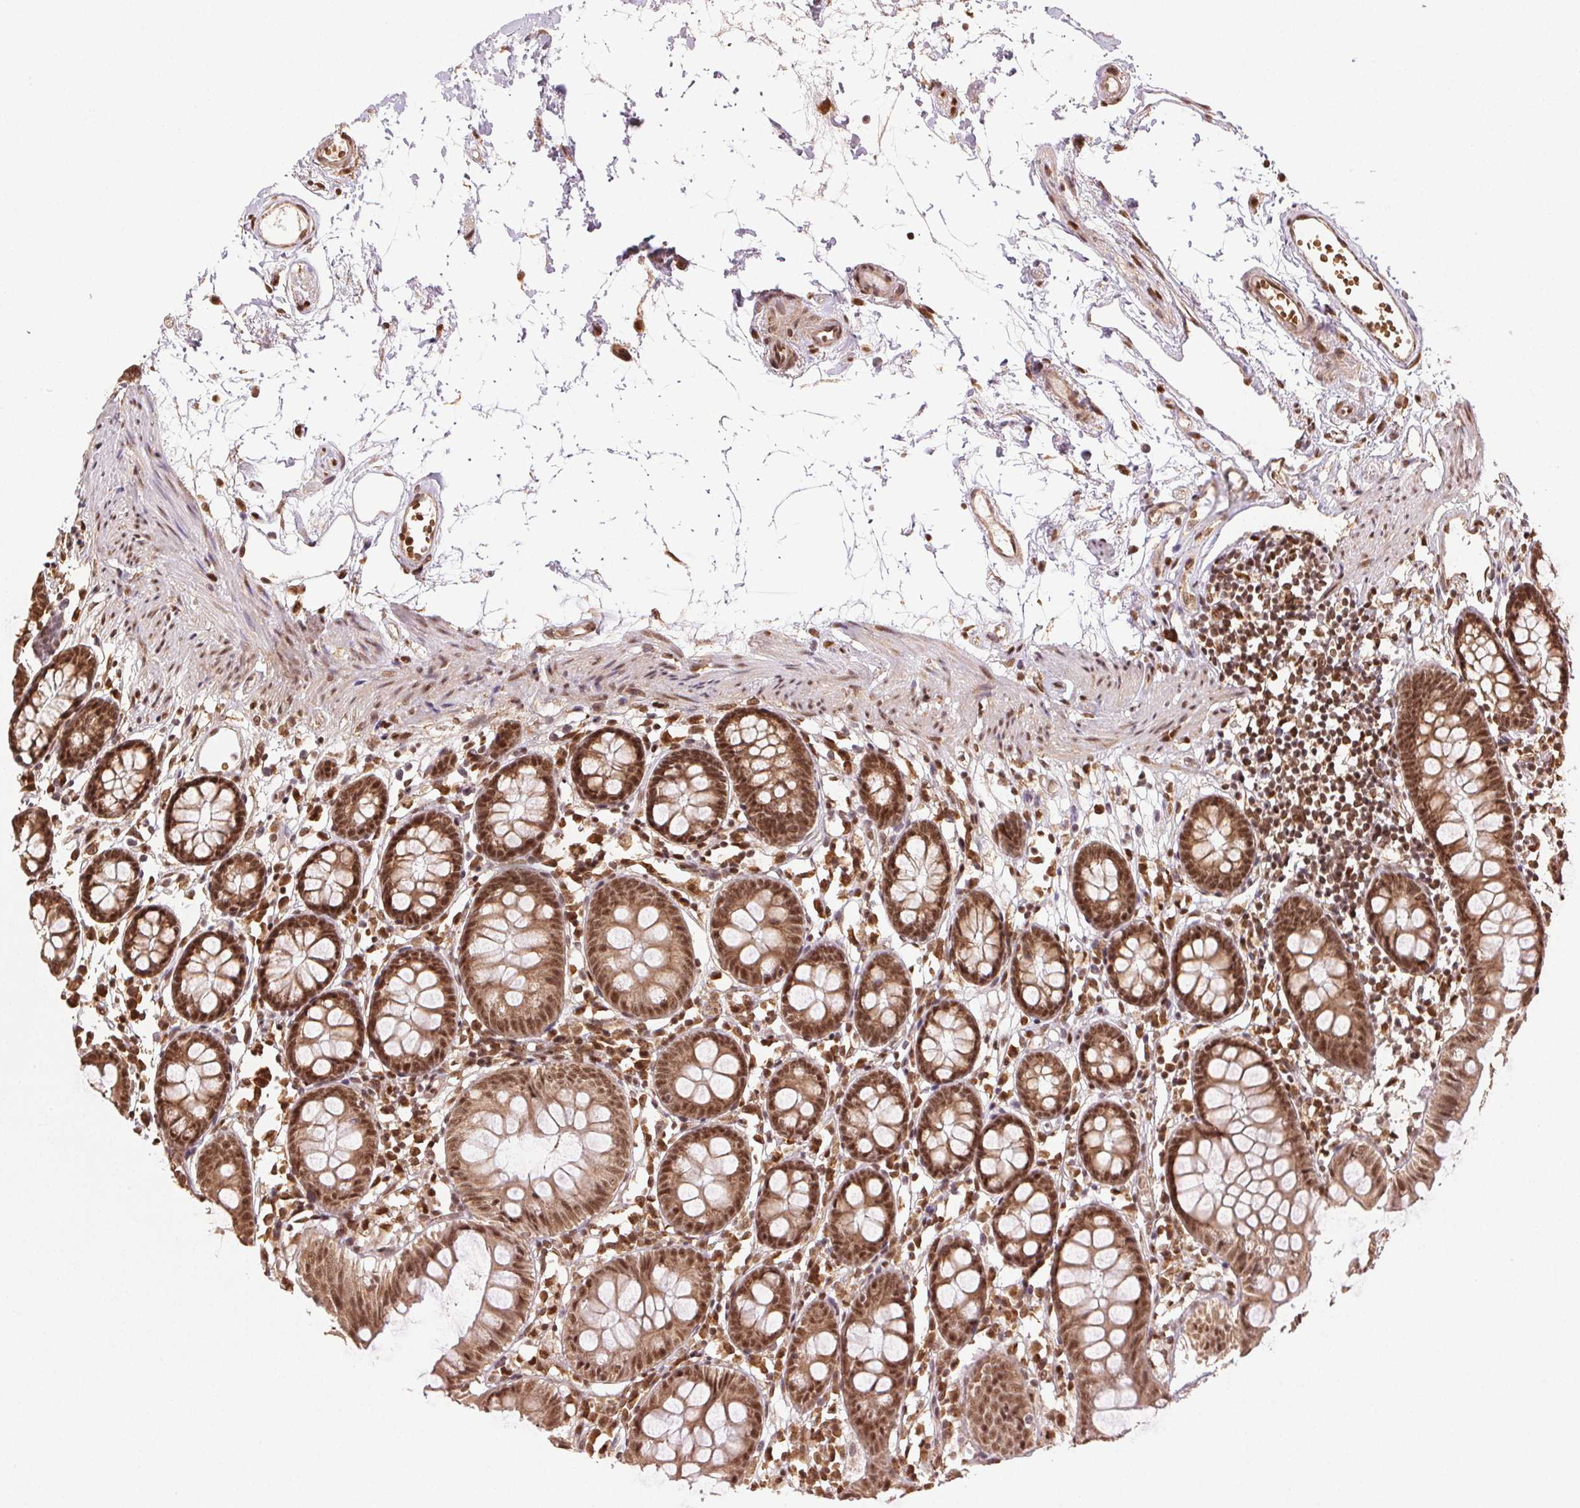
{"staining": {"intensity": "moderate", "quantity": ">75%", "location": "cytoplasmic/membranous,nuclear"}, "tissue": "colon", "cell_type": "Endothelial cells", "image_type": "normal", "snomed": [{"axis": "morphology", "description": "Normal tissue, NOS"}, {"axis": "topography", "description": "Colon"}], "caption": "Colon was stained to show a protein in brown. There is medium levels of moderate cytoplasmic/membranous,nuclear positivity in about >75% of endothelial cells.", "gene": "TREML4", "patient": {"sex": "female", "age": 84}}